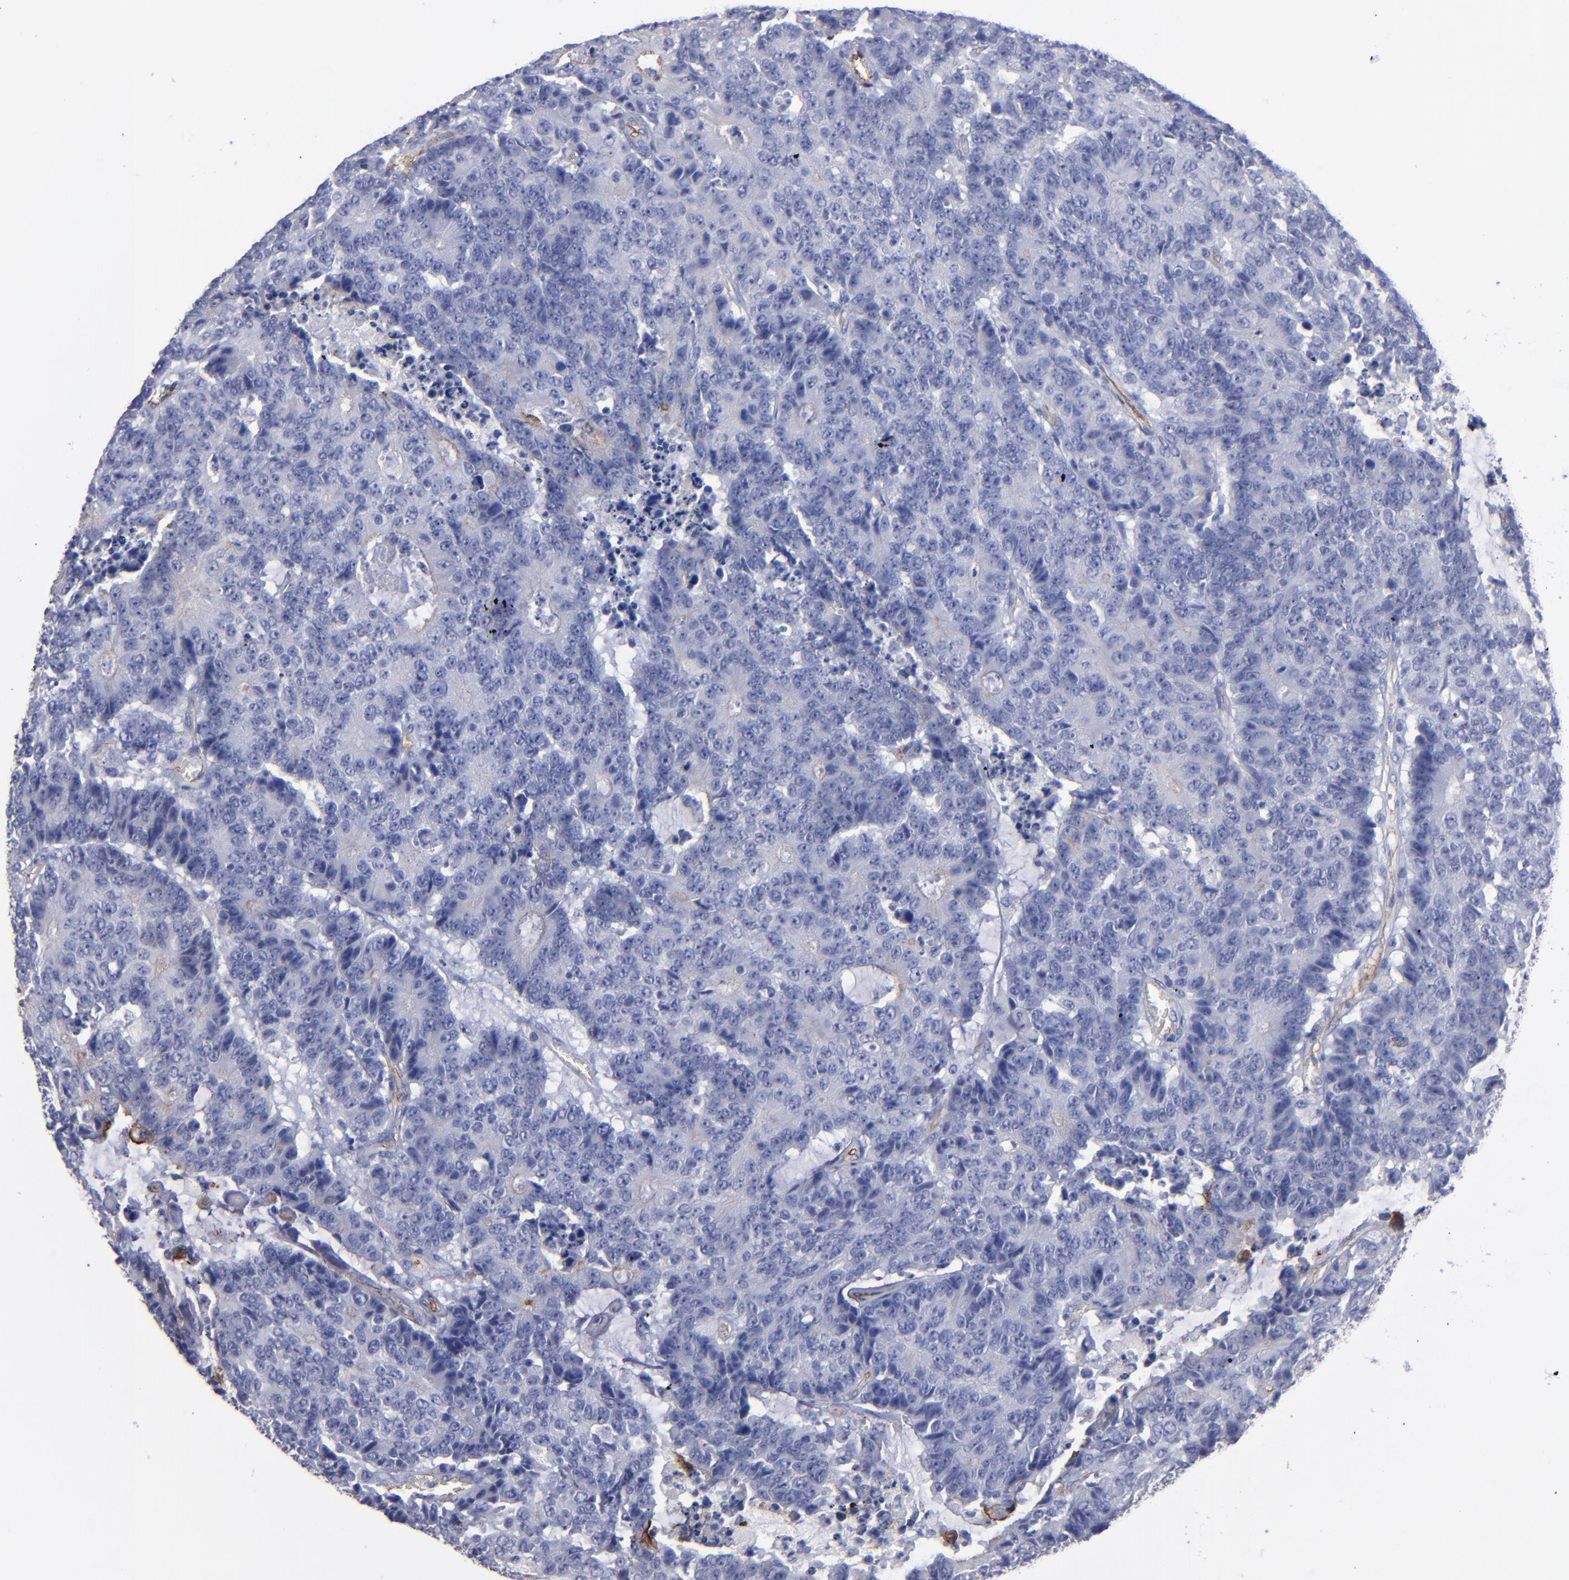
{"staining": {"intensity": "negative", "quantity": "none", "location": "none"}, "tissue": "colorectal cancer", "cell_type": "Tumor cells", "image_type": "cancer", "snomed": [{"axis": "morphology", "description": "Adenocarcinoma, NOS"}, {"axis": "topography", "description": "Colon"}], "caption": "Tumor cells are negative for brown protein staining in colorectal cancer. (DAB (3,3'-diaminobenzidine) IHC, high magnification).", "gene": "TM4SF1", "patient": {"sex": "female", "age": 86}}